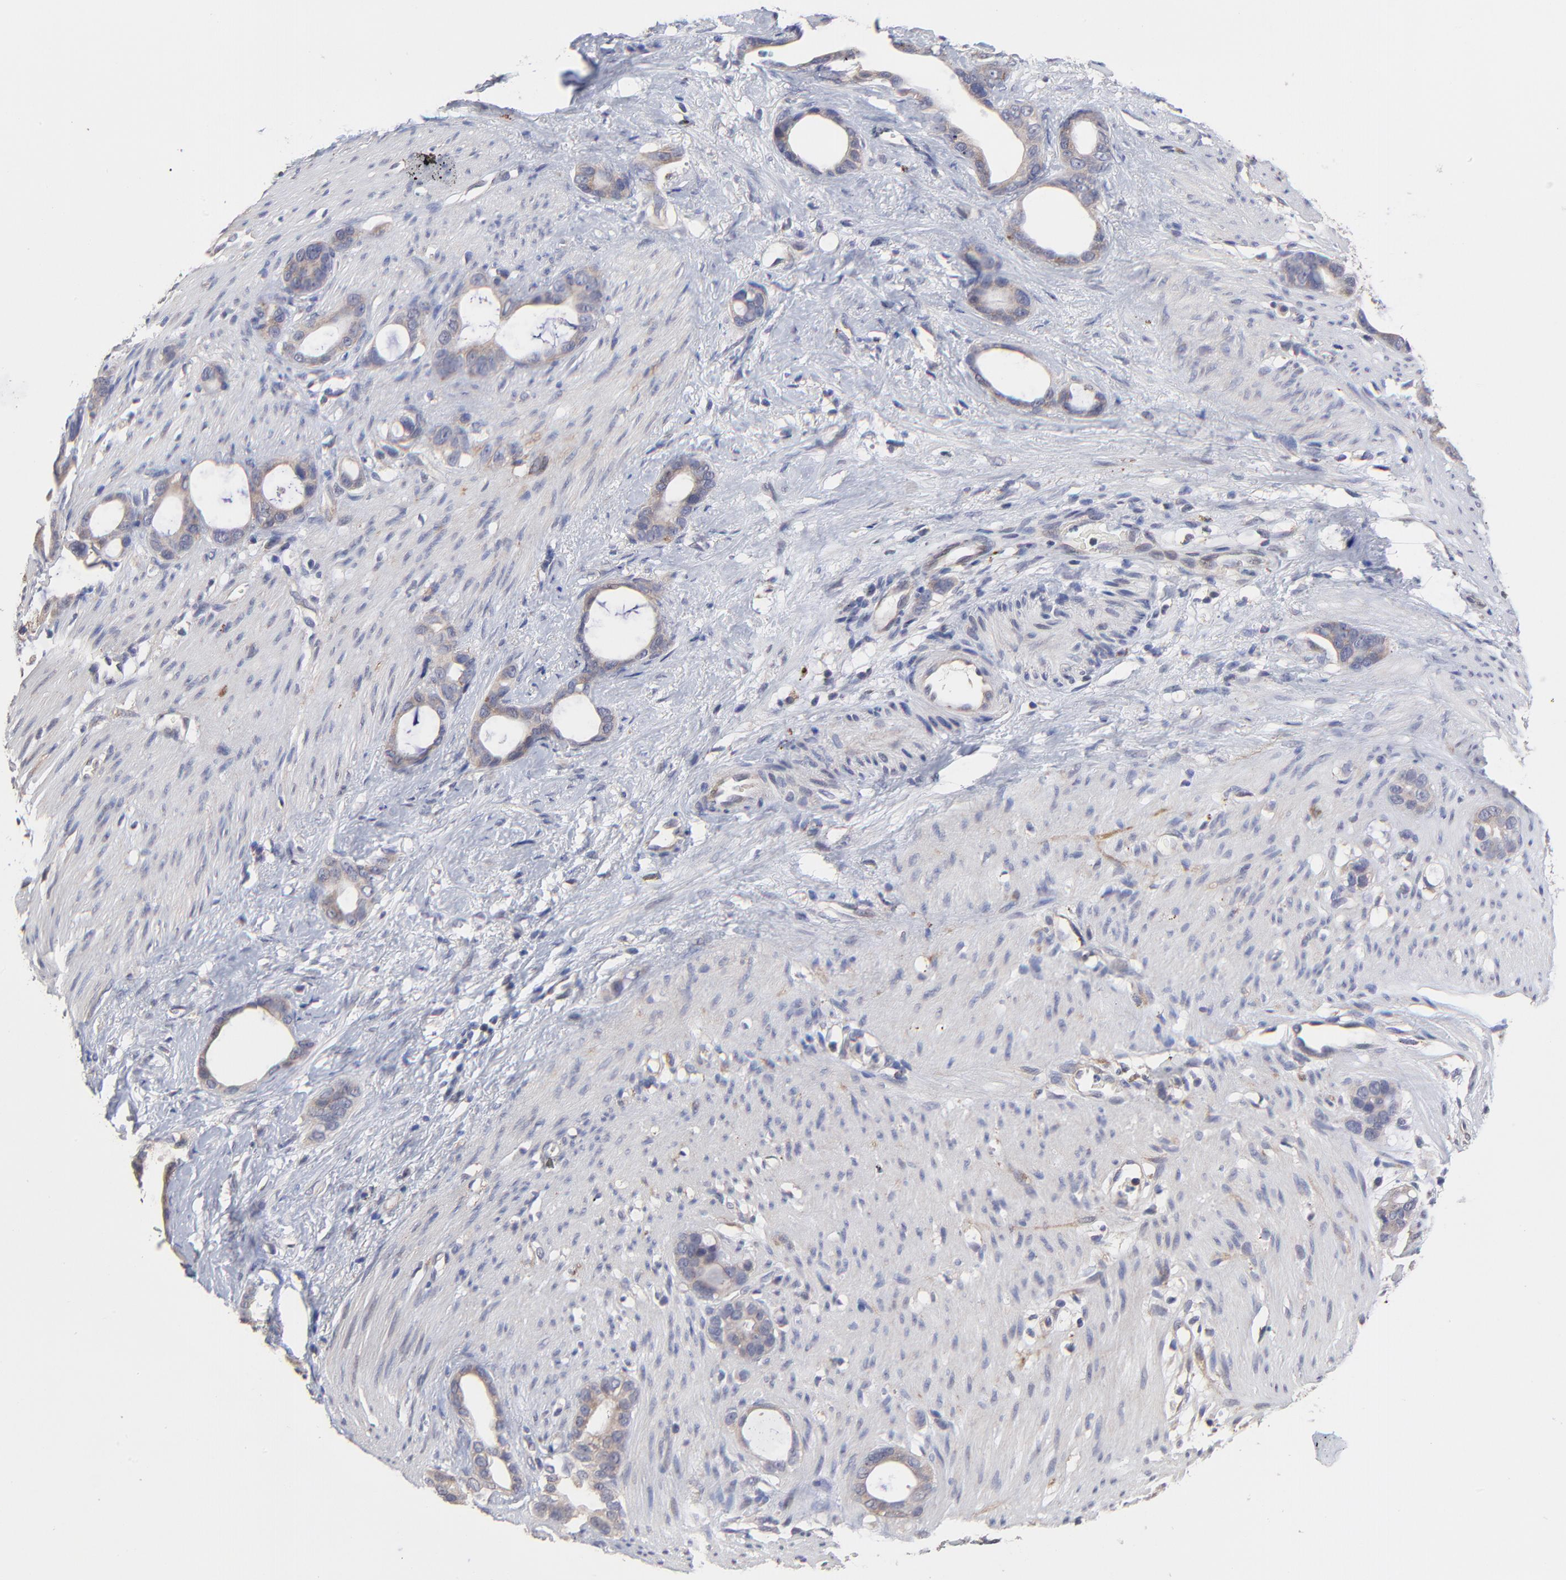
{"staining": {"intensity": "weak", "quantity": "25%-75%", "location": "cytoplasmic/membranous"}, "tissue": "stomach cancer", "cell_type": "Tumor cells", "image_type": "cancer", "snomed": [{"axis": "morphology", "description": "Adenocarcinoma, NOS"}, {"axis": "topography", "description": "Stomach"}], "caption": "Stomach cancer (adenocarcinoma) stained with DAB immunohistochemistry displays low levels of weak cytoplasmic/membranous positivity in approximately 25%-75% of tumor cells.", "gene": "PDE4B", "patient": {"sex": "female", "age": 75}}